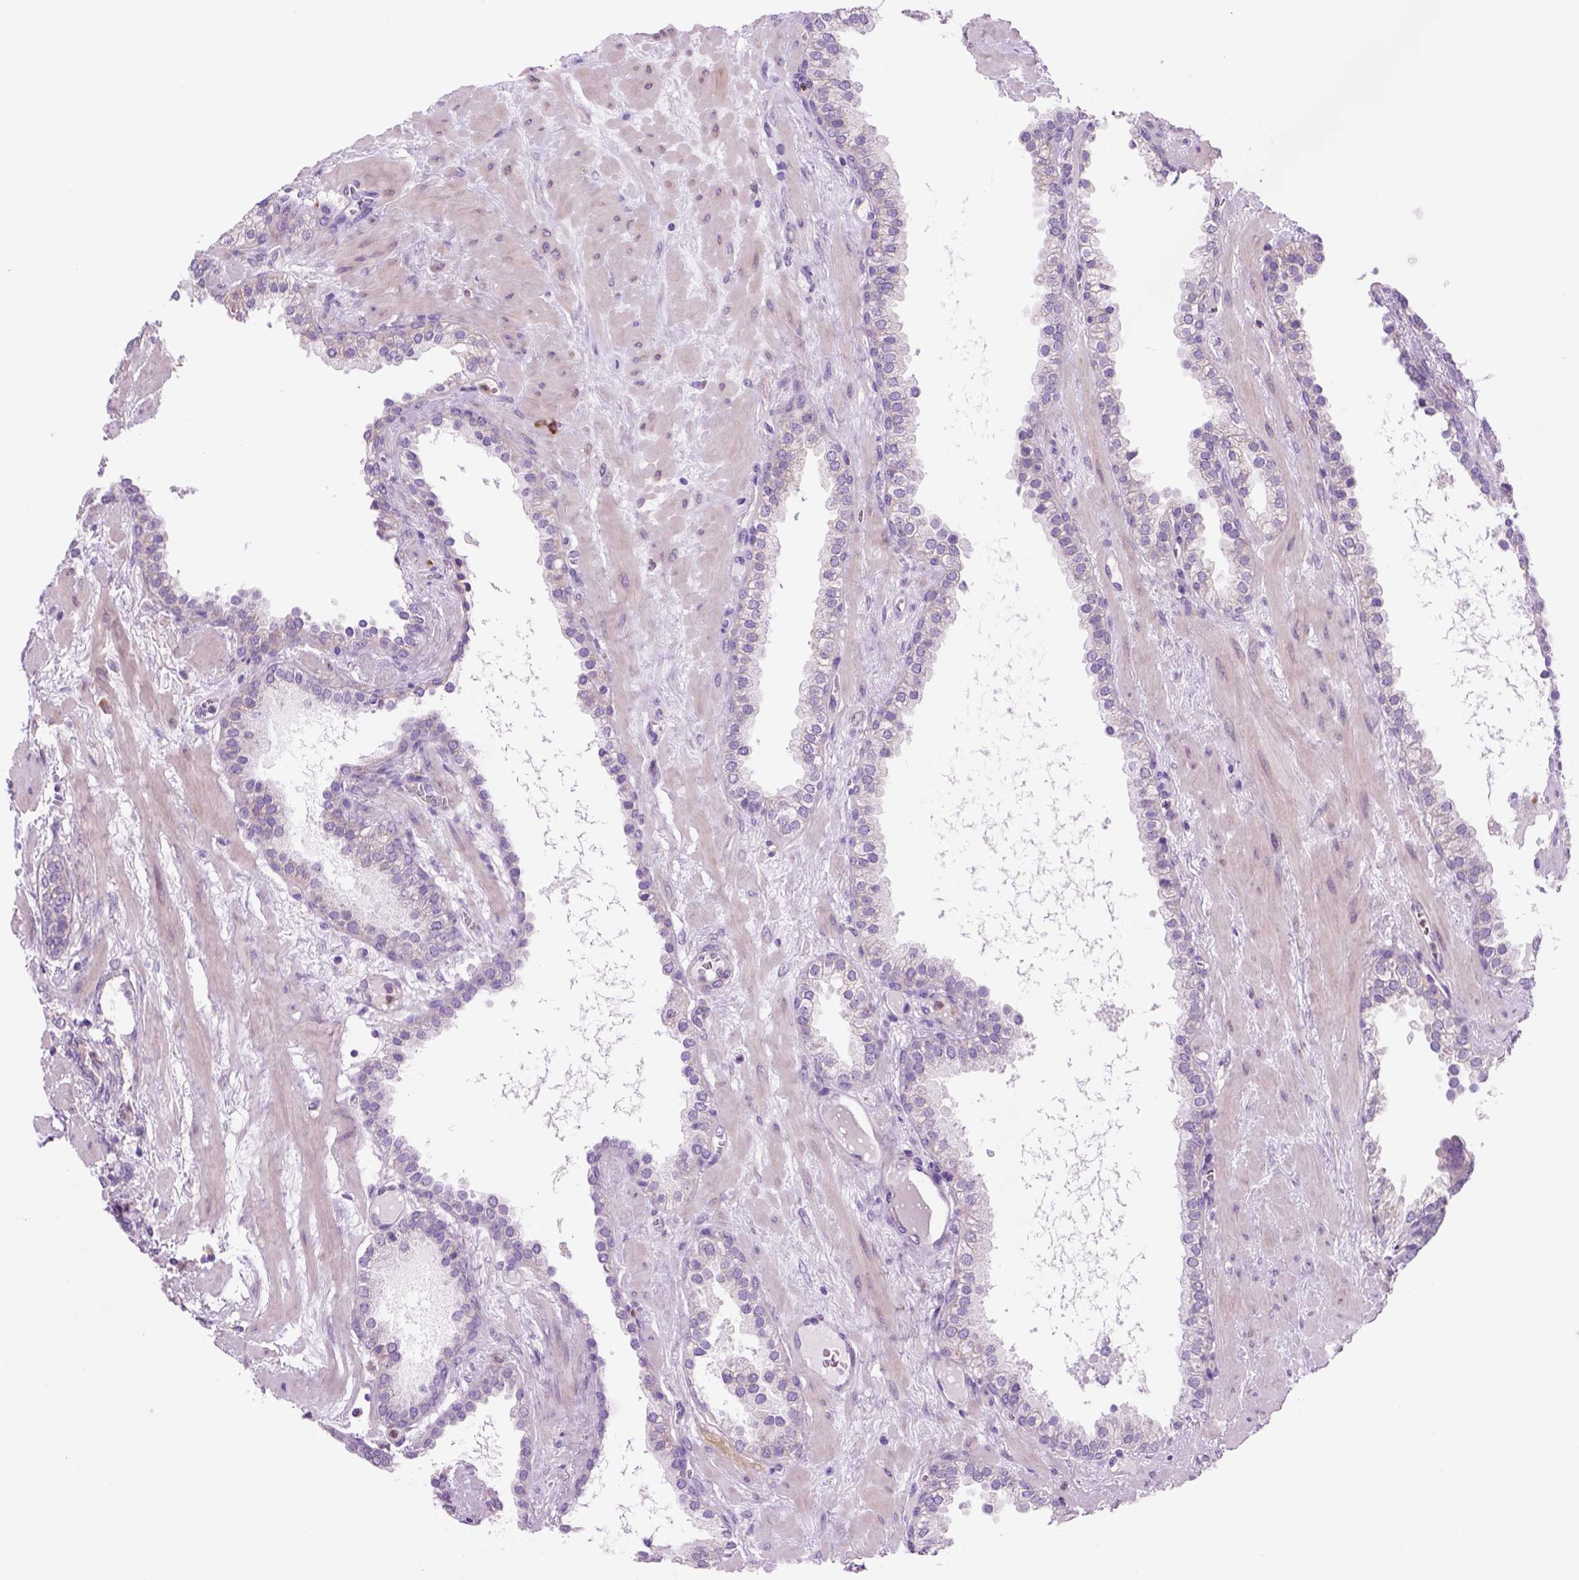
{"staining": {"intensity": "negative", "quantity": "none", "location": "none"}, "tissue": "prostate cancer", "cell_type": "Tumor cells", "image_type": "cancer", "snomed": [{"axis": "morphology", "description": "Adenocarcinoma, Low grade"}, {"axis": "topography", "description": "Prostate"}], "caption": "IHC photomicrograph of neoplastic tissue: human adenocarcinoma (low-grade) (prostate) stained with DAB (3,3'-diaminobenzidine) exhibits no significant protein positivity in tumor cells.", "gene": "PIAS3", "patient": {"sex": "male", "age": 62}}